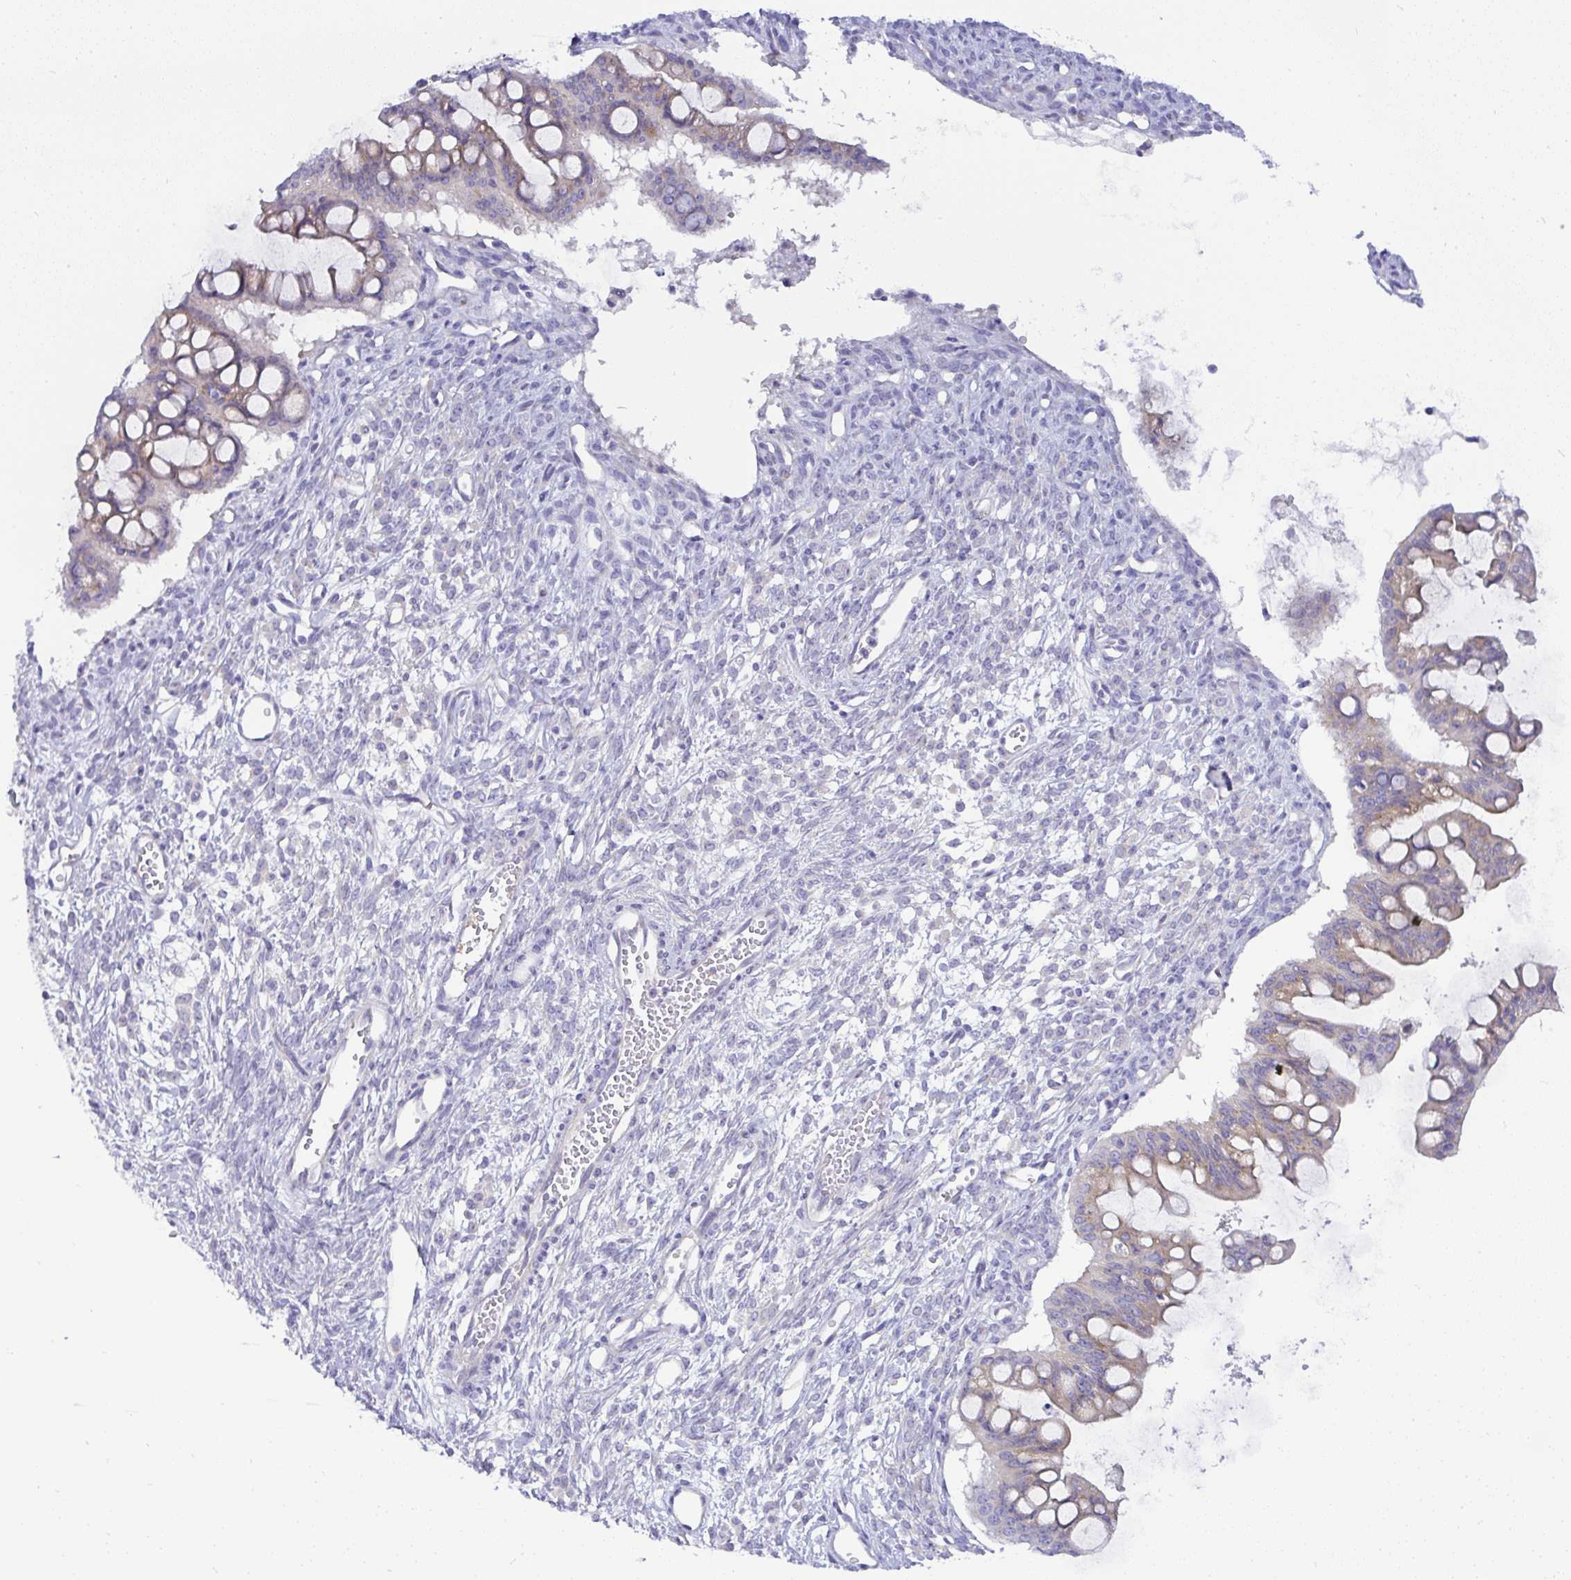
{"staining": {"intensity": "weak", "quantity": "25%-75%", "location": "cytoplasmic/membranous"}, "tissue": "ovarian cancer", "cell_type": "Tumor cells", "image_type": "cancer", "snomed": [{"axis": "morphology", "description": "Cystadenocarcinoma, mucinous, NOS"}, {"axis": "topography", "description": "Ovary"}], "caption": "Human ovarian cancer (mucinous cystadenocarcinoma) stained for a protein (brown) demonstrates weak cytoplasmic/membranous positive positivity in approximately 25%-75% of tumor cells.", "gene": "FAM177A1", "patient": {"sex": "female", "age": 73}}